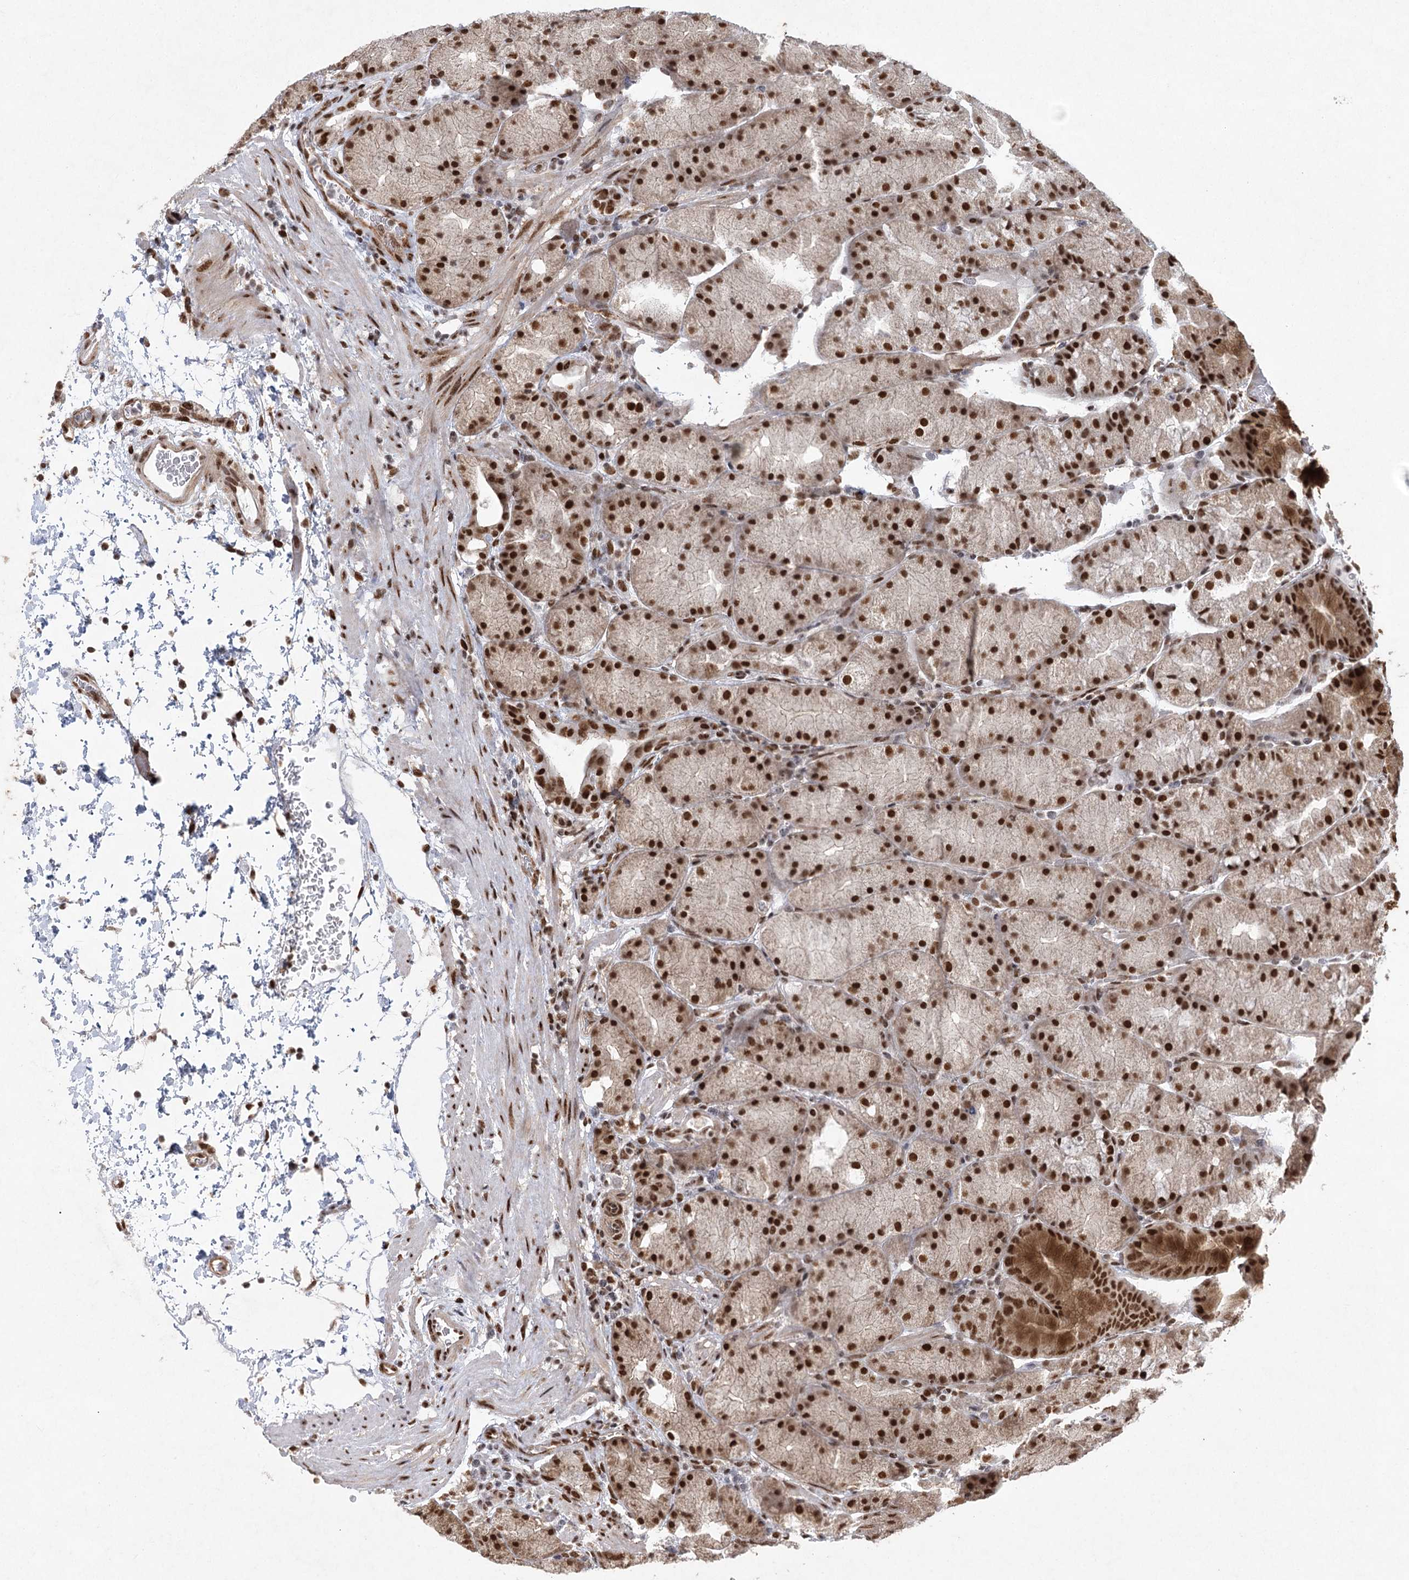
{"staining": {"intensity": "strong", "quantity": ">75%", "location": "cytoplasmic/membranous,nuclear"}, "tissue": "stomach", "cell_type": "Glandular cells", "image_type": "normal", "snomed": [{"axis": "morphology", "description": "Normal tissue, NOS"}, {"axis": "topography", "description": "Stomach, upper"}, {"axis": "topography", "description": "Stomach"}], "caption": "A histopathology image of stomach stained for a protein reveals strong cytoplasmic/membranous,nuclear brown staining in glandular cells.", "gene": "ZCCHC8", "patient": {"sex": "male", "age": 48}}